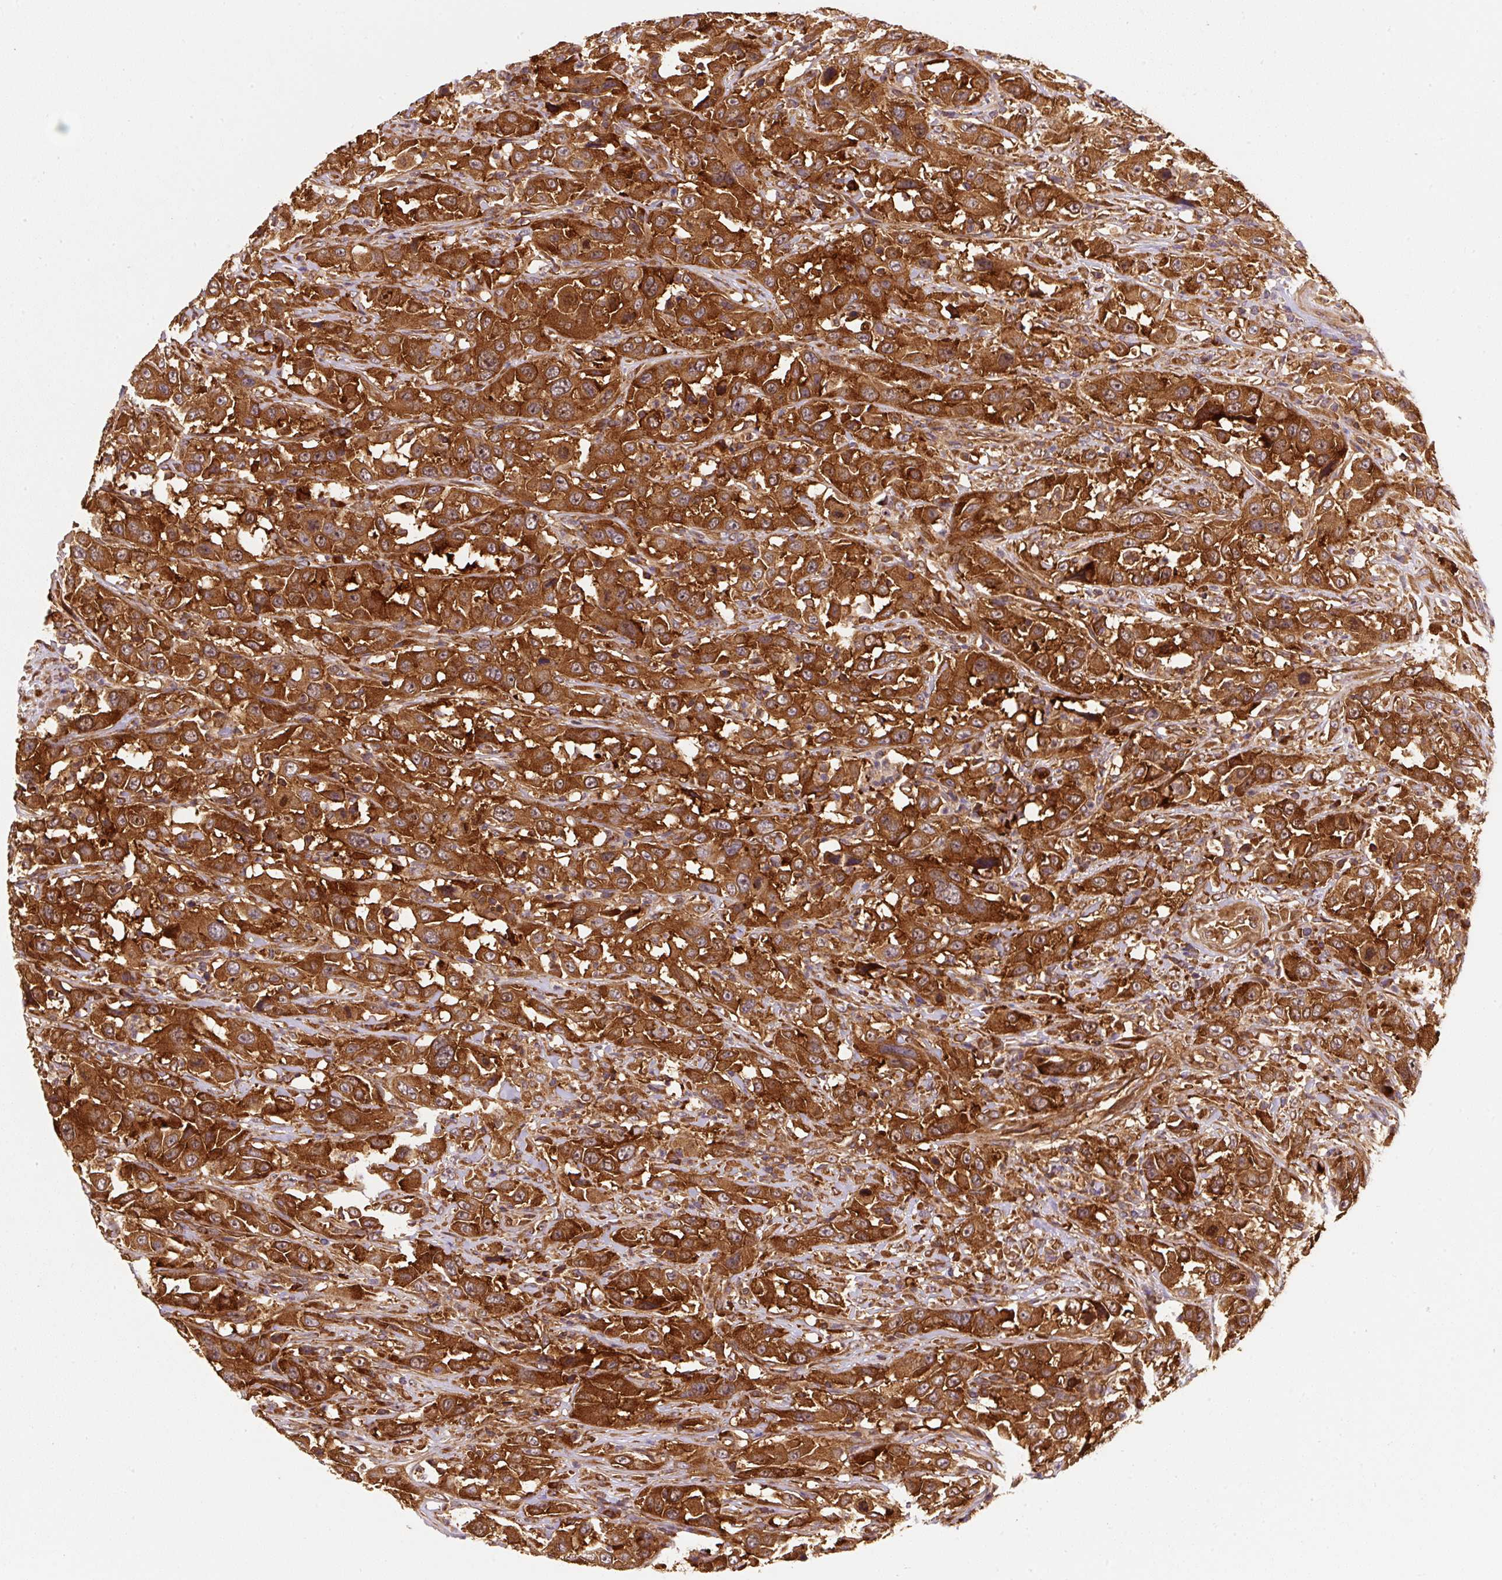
{"staining": {"intensity": "strong", "quantity": ">75%", "location": "cytoplasmic/membranous"}, "tissue": "urothelial cancer", "cell_type": "Tumor cells", "image_type": "cancer", "snomed": [{"axis": "morphology", "description": "Urothelial carcinoma, High grade"}, {"axis": "topography", "description": "Urinary bladder"}], "caption": "Urothelial cancer stained with a protein marker demonstrates strong staining in tumor cells.", "gene": "EIF2S2", "patient": {"sex": "male", "age": 61}}